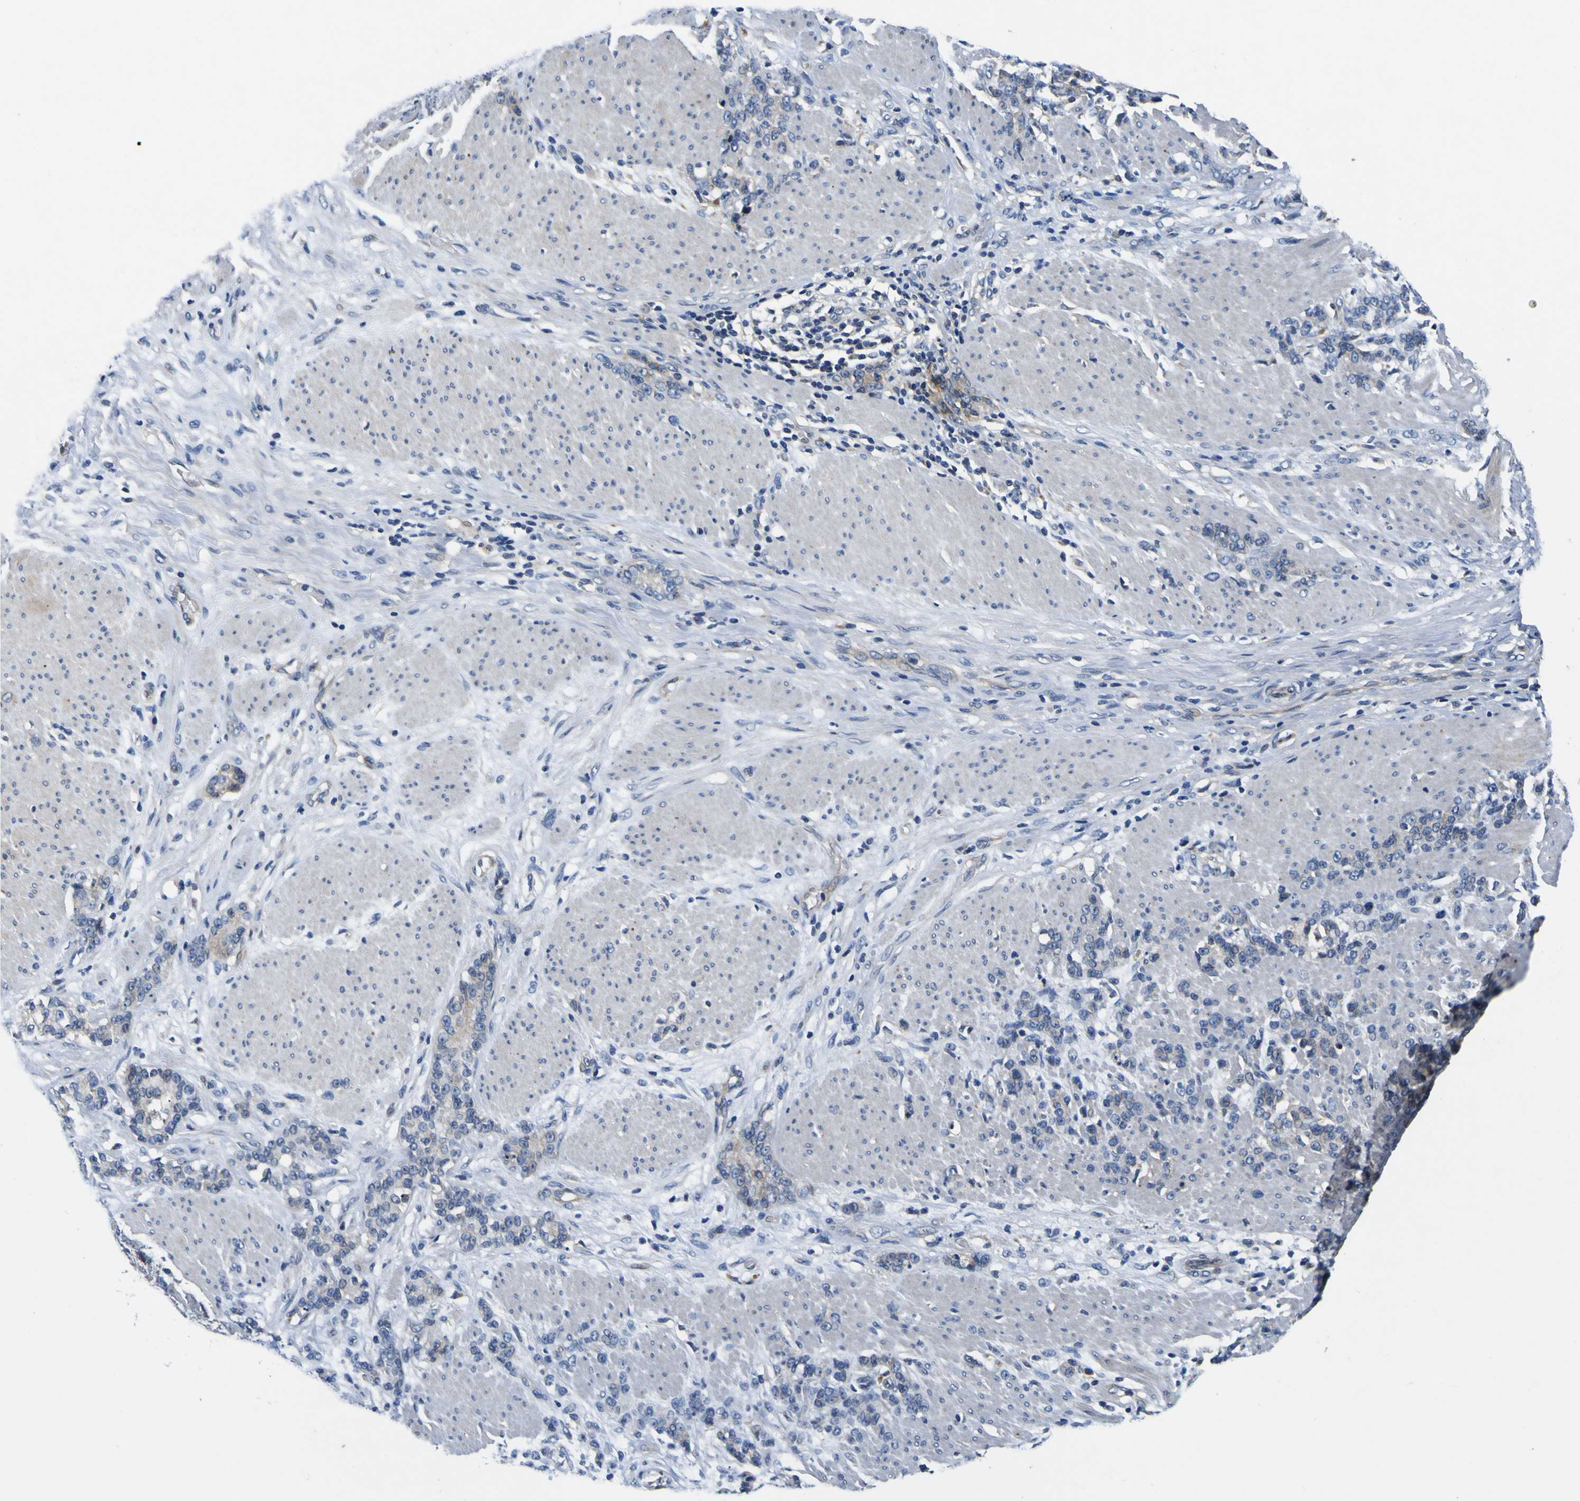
{"staining": {"intensity": "weak", "quantity": "25%-75%", "location": "cytoplasmic/membranous"}, "tissue": "stomach cancer", "cell_type": "Tumor cells", "image_type": "cancer", "snomed": [{"axis": "morphology", "description": "Adenocarcinoma, NOS"}, {"axis": "topography", "description": "Stomach, lower"}], "caption": "Immunohistochemical staining of human stomach adenocarcinoma displays weak cytoplasmic/membranous protein expression in about 25%-75% of tumor cells.", "gene": "EPHB4", "patient": {"sex": "male", "age": 88}}